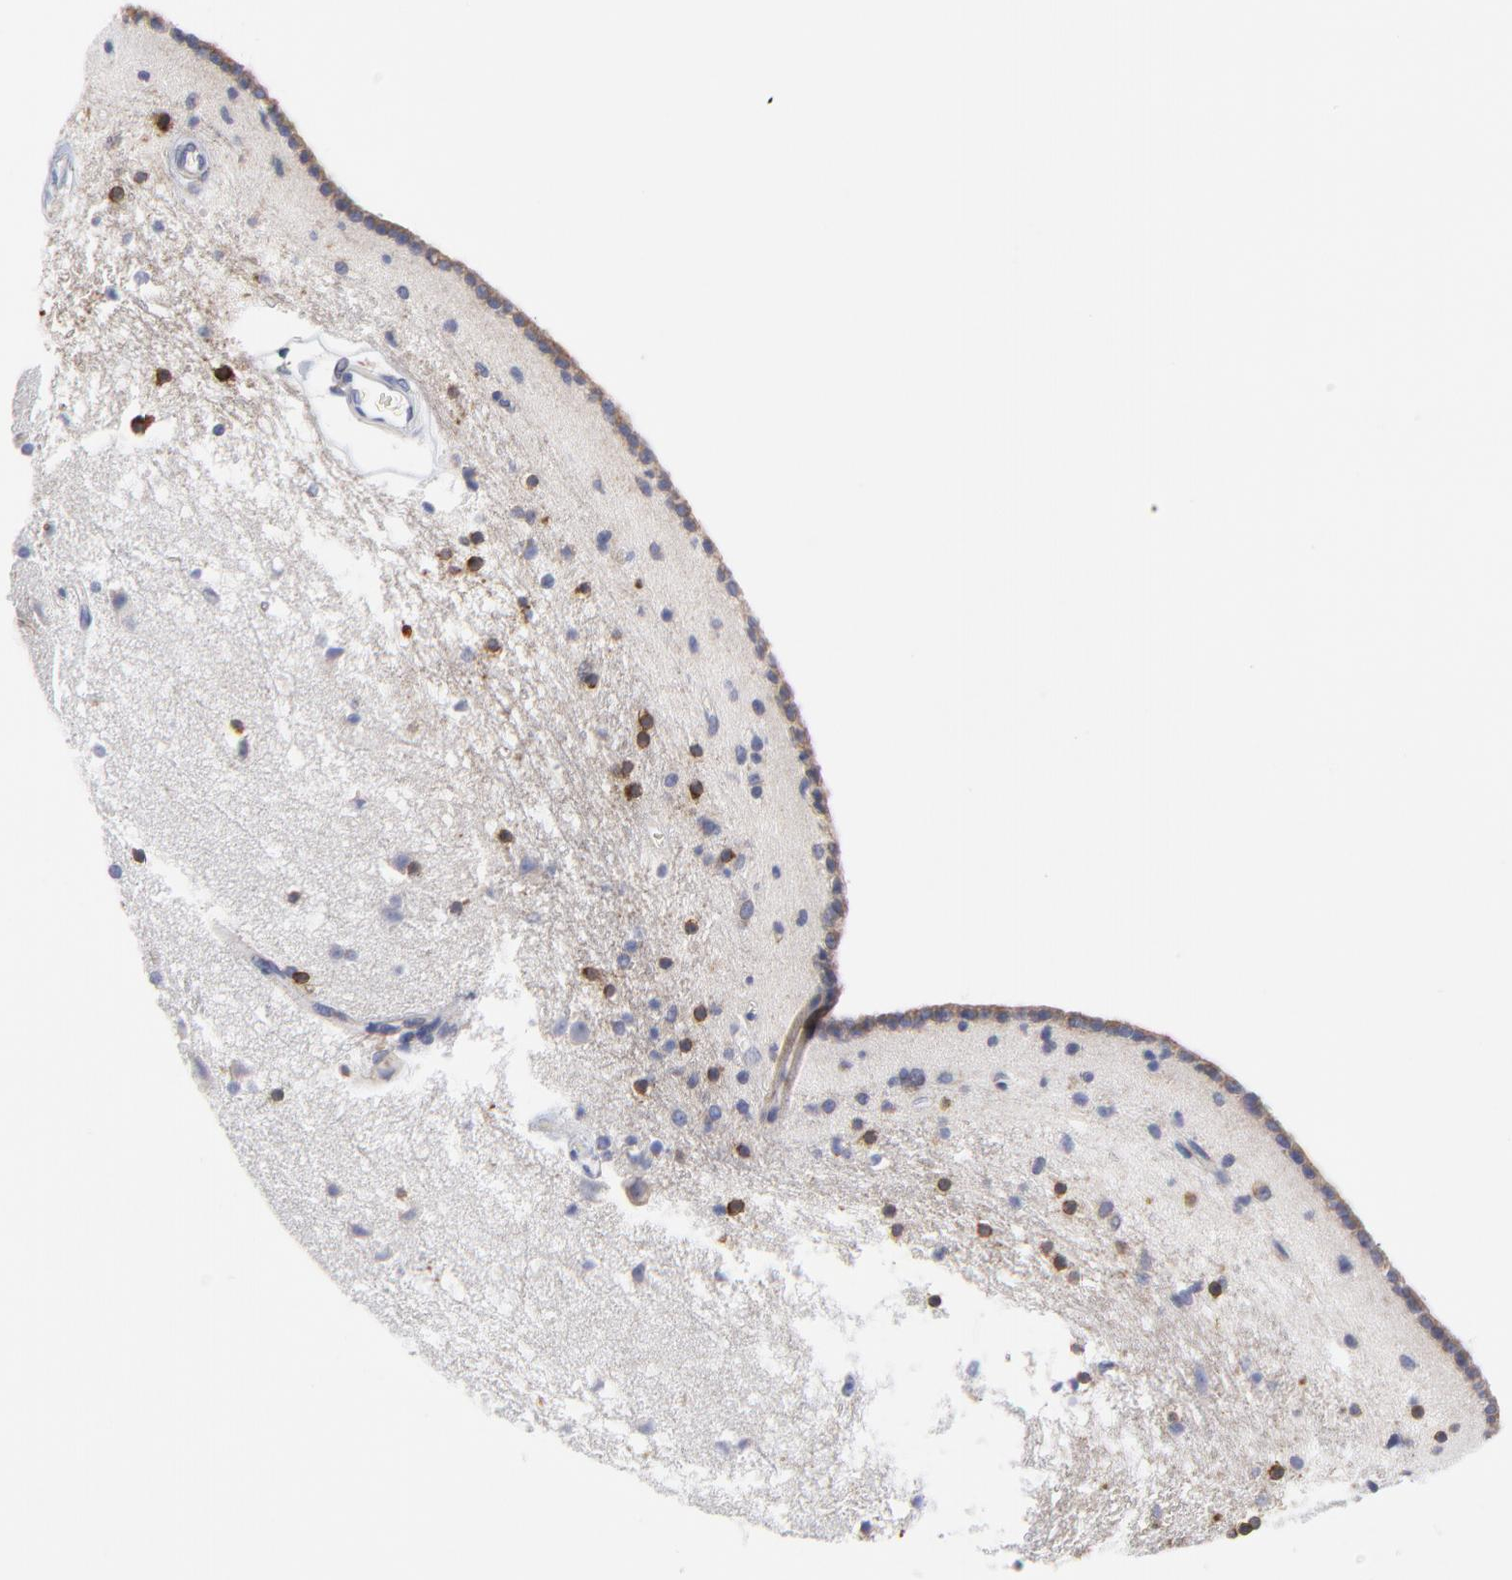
{"staining": {"intensity": "moderate", "quantity": "25%-75%", "location": "cytoplasmic/membranous"}, "tissue": "caudate", "cell_type": "Glial cells", "image_type": "normal", "snomed": [{"axis": "morphology", "description": "Normal tissue, NOS"}, {"axis": "topography", "description": "Lateral ventricle wall"}], "caption": "Immunohistochemistry (IHC) (DAB) staining of benign human caudate demonstrates moderate cytoplasmic/membranous protein staining in approximately 25%-75% of glial cells.", "gene": "MOSPD2", "patient": {"sex": "male", "age": 45}}